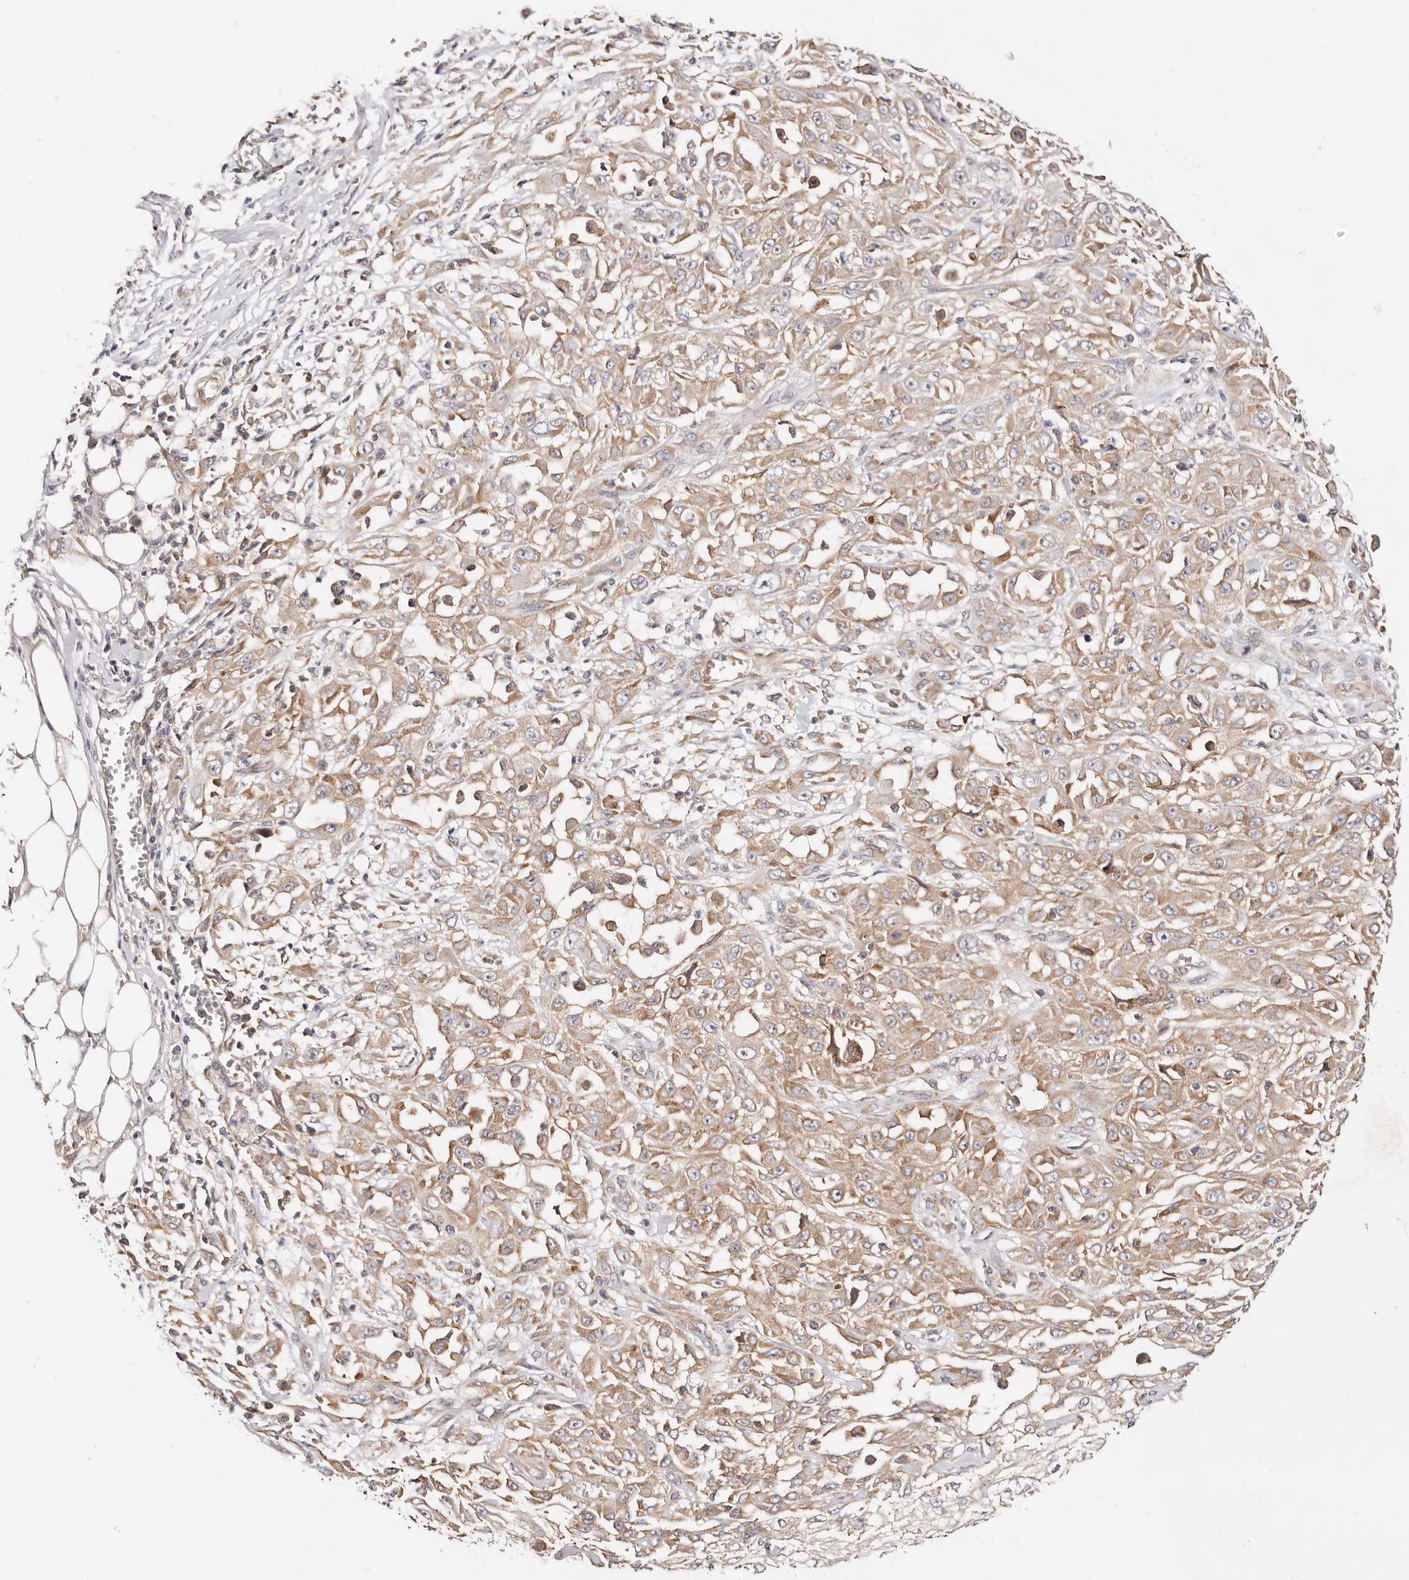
{"staining": {"intensity": "moderate", "quantity": "25%-75%", "location": "cytoplasmic/membranous"}, "tissue": "skin cancer", "cell_type": "Tumor cells", "image_type": "cancer", "snomed": [{"axis": "morphology", "description": "Squamous cell carcinoma, NOS"}, {"axis": "morphology", "description": "Squamous cell carcinoma, metastatic, NOS"}, {"axis": "topography", "description": "Skin"}, {"axis": "topography", "description": "Lymph node"}], "caption": "Protein staining by IHC displays moderate cytoplasmic/membranous staining in about 25%-75% of tumor cells in skin metastatic squamous cell carcinoma.", "gene": "GNA13", "patient": {"sex": "male", "age": 75}}